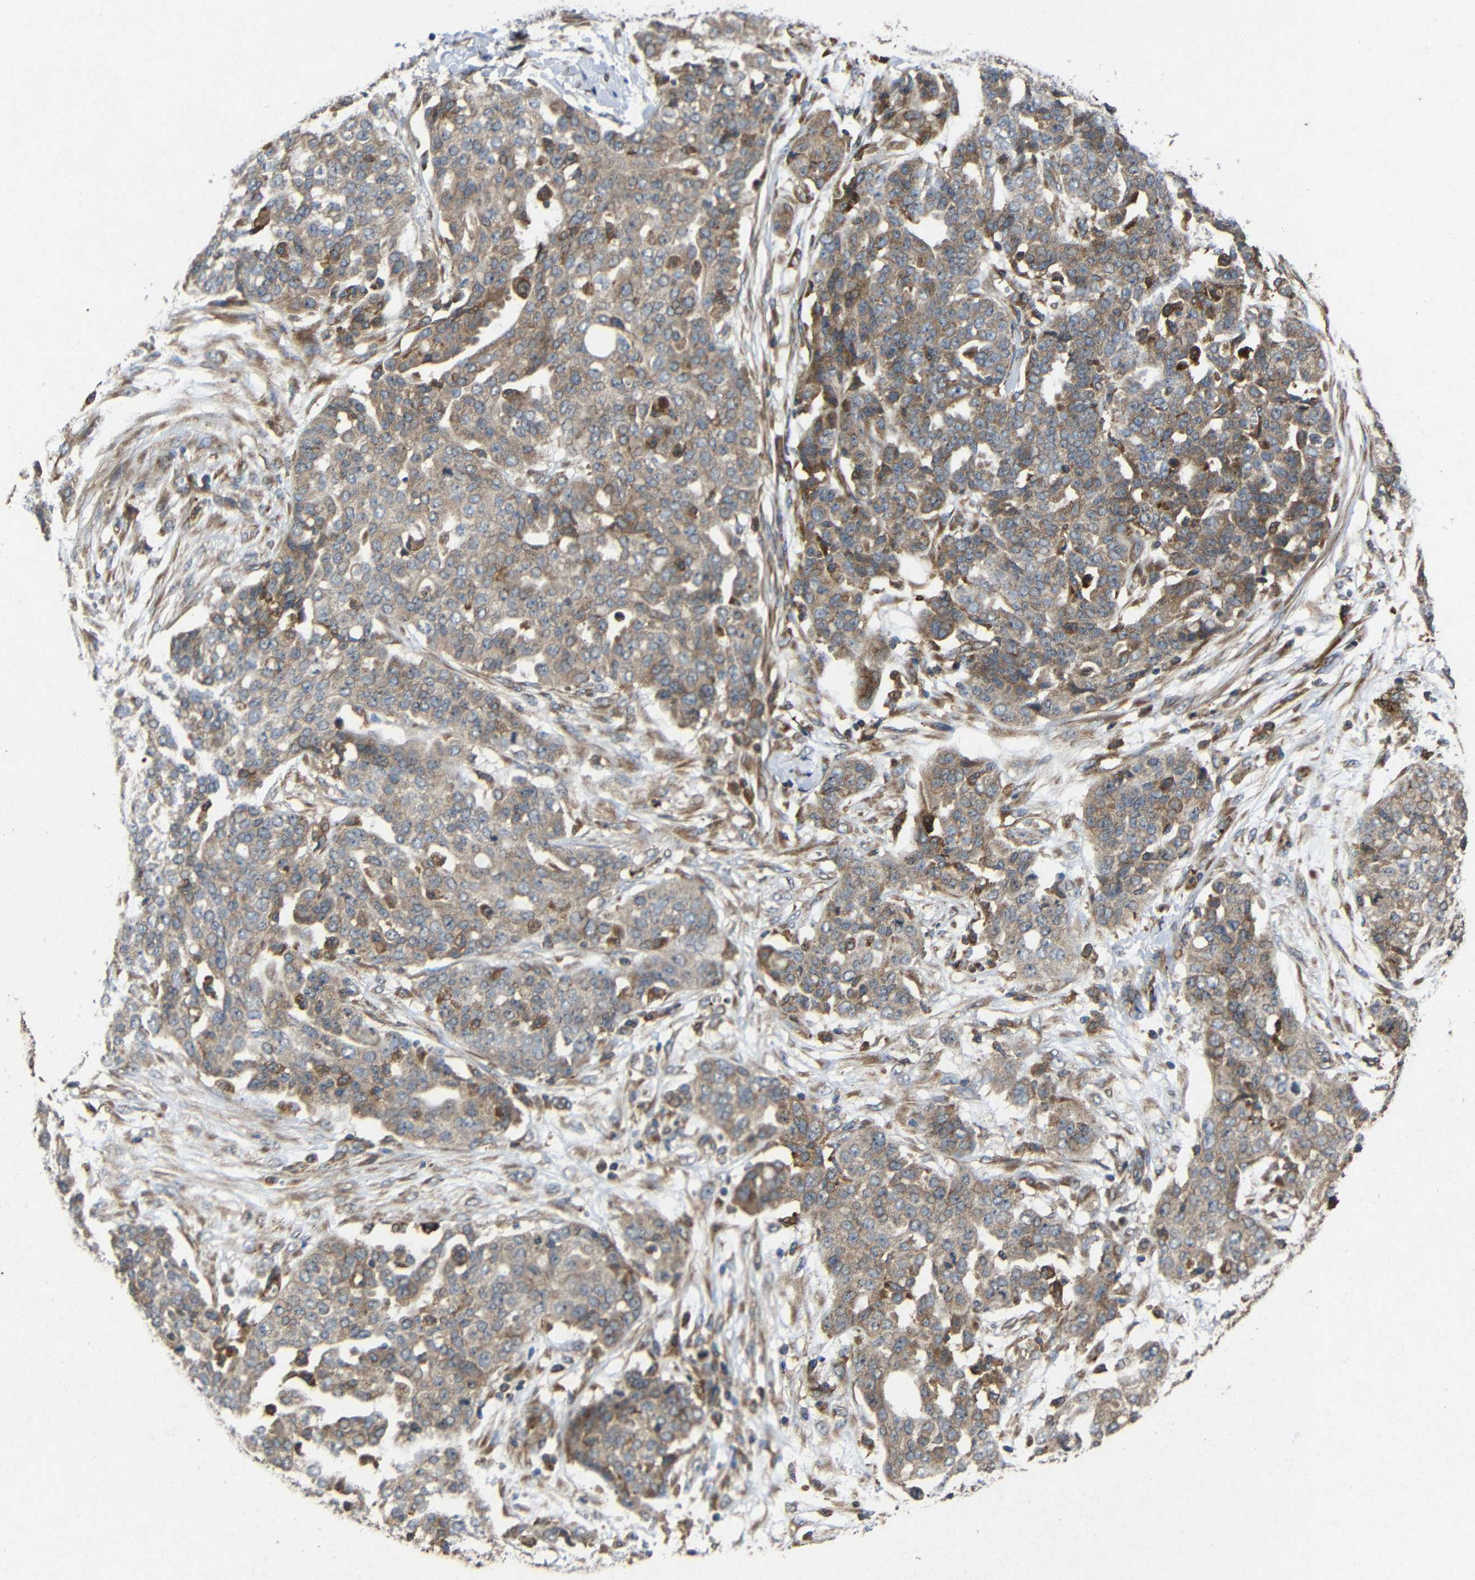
{"staining": {"intensity": "weak", "quantity": ">75%", "location": "cytoplasmic/membranous"}, "tissue": "ovarian cancer", "cell_type": "Tumor cells", "image_type": "cancer", "snomed": [{"axis": "morphology", "description": "Cystadenocarcinoma, serous, NOS"}, {"axis": "topography", "description": "Soft tissue"}, {"axis": "topography", "description": "Ovary"}], "caption": "Immunohistochemical staining of human ovarian serous cystadenocarcinoma displays low levels of weak cytoplasmic/membranous protein staining in about >75% of tumor cells. (DAB (3,3'-diaminobenzidine) IHC, brown staining for protein, blue staining for nuclei).", "gene": "EIF2S1", "patient": {"sex": "female", "age": 57}}